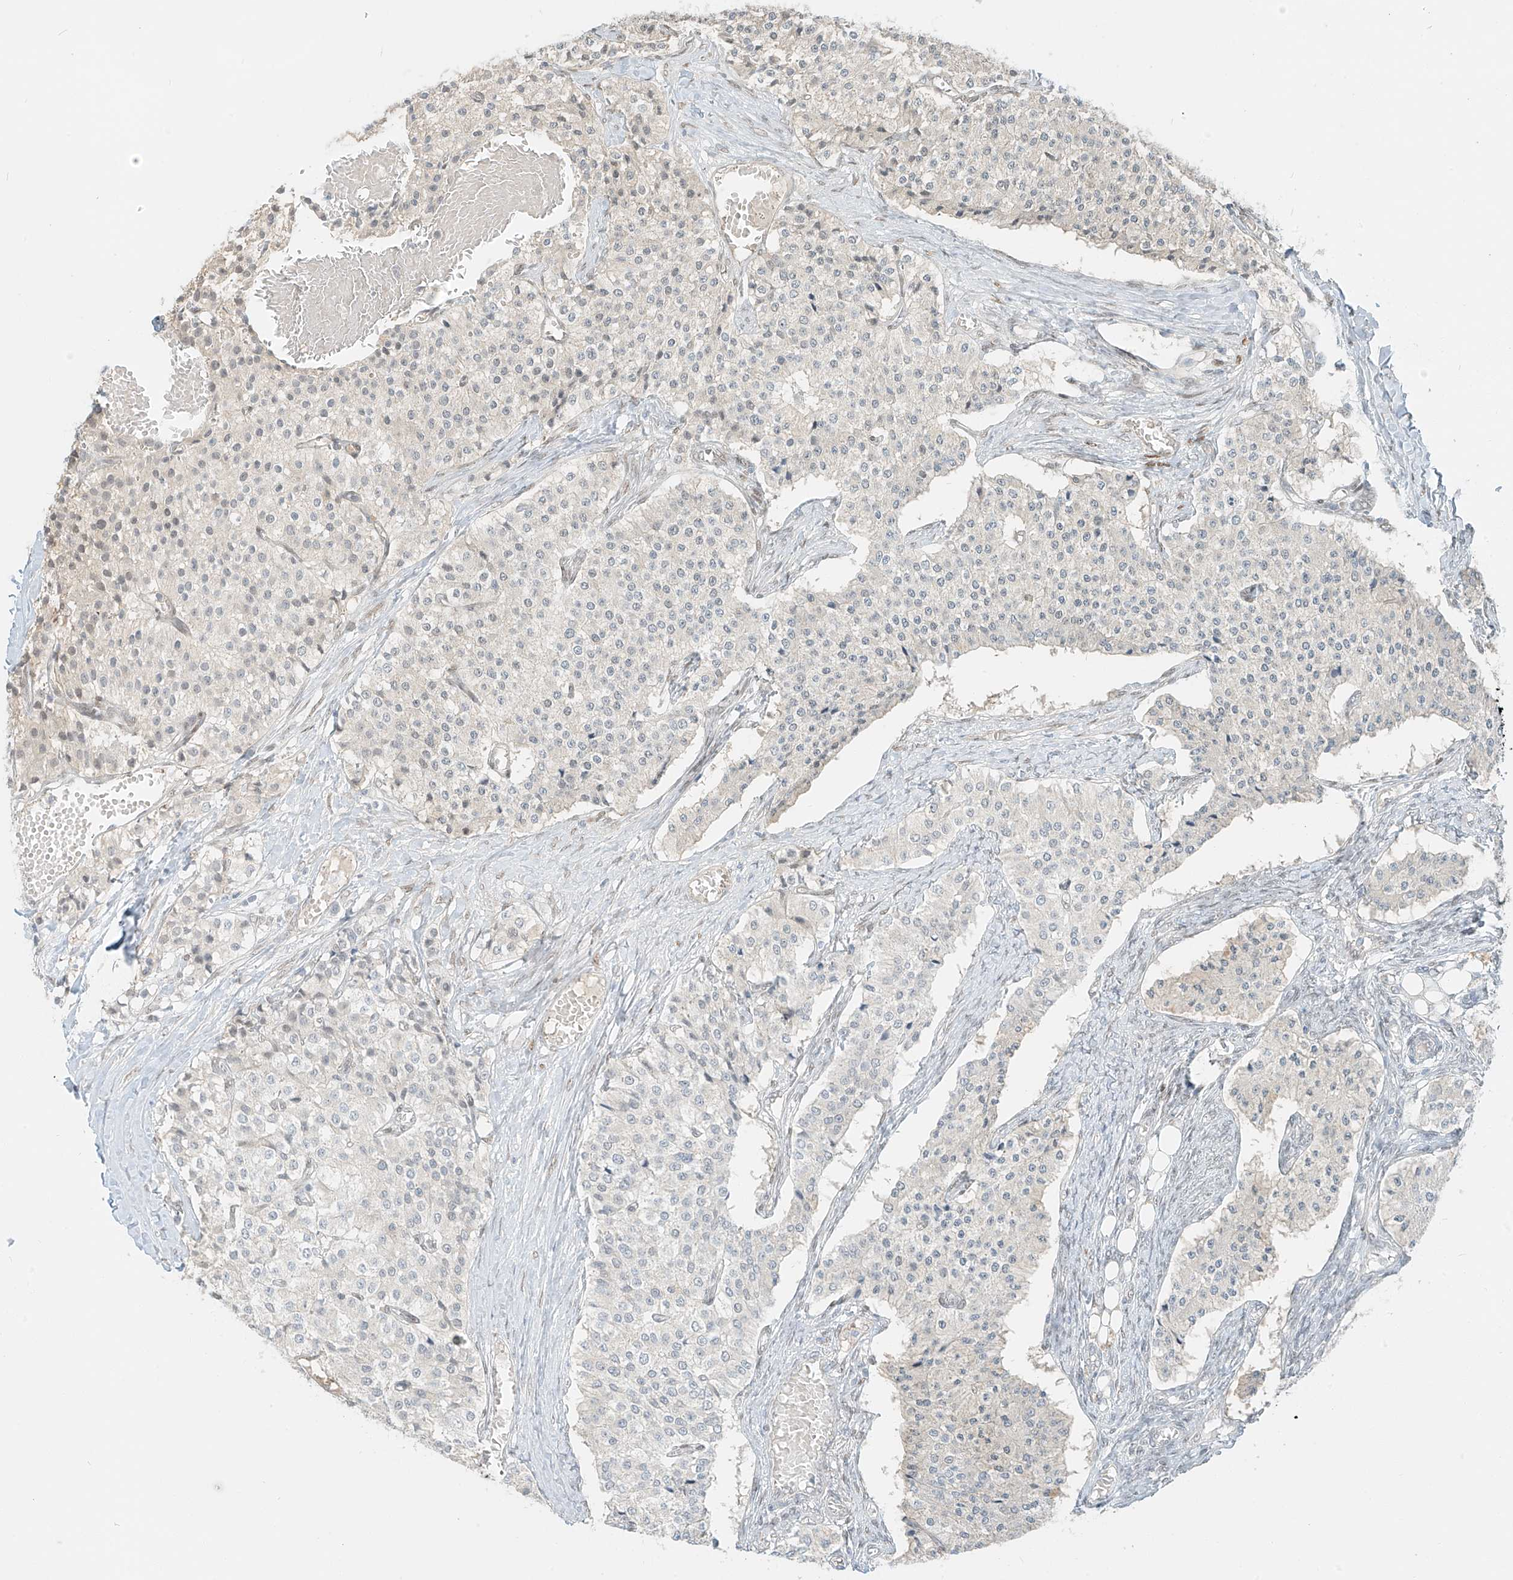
{"staining": {"intensity": "negative", "quantity": "none", "location": "none"}, "tissue": "carcinoid", "cell_type": "Tumor cells", "image_type": "cancer", "snomed": [{"axis": "morphology", "description": "Carcinoid, malignant, NOS"}, {"axis": "topography", "description": "Colon"}], "caption": "High power microscopy image of an IHC micrograph of carcinoid, revealing no significant positivity in tumor cells.", "gene": "ZNF774", "patient": {"sex": "female", "age": 52}}